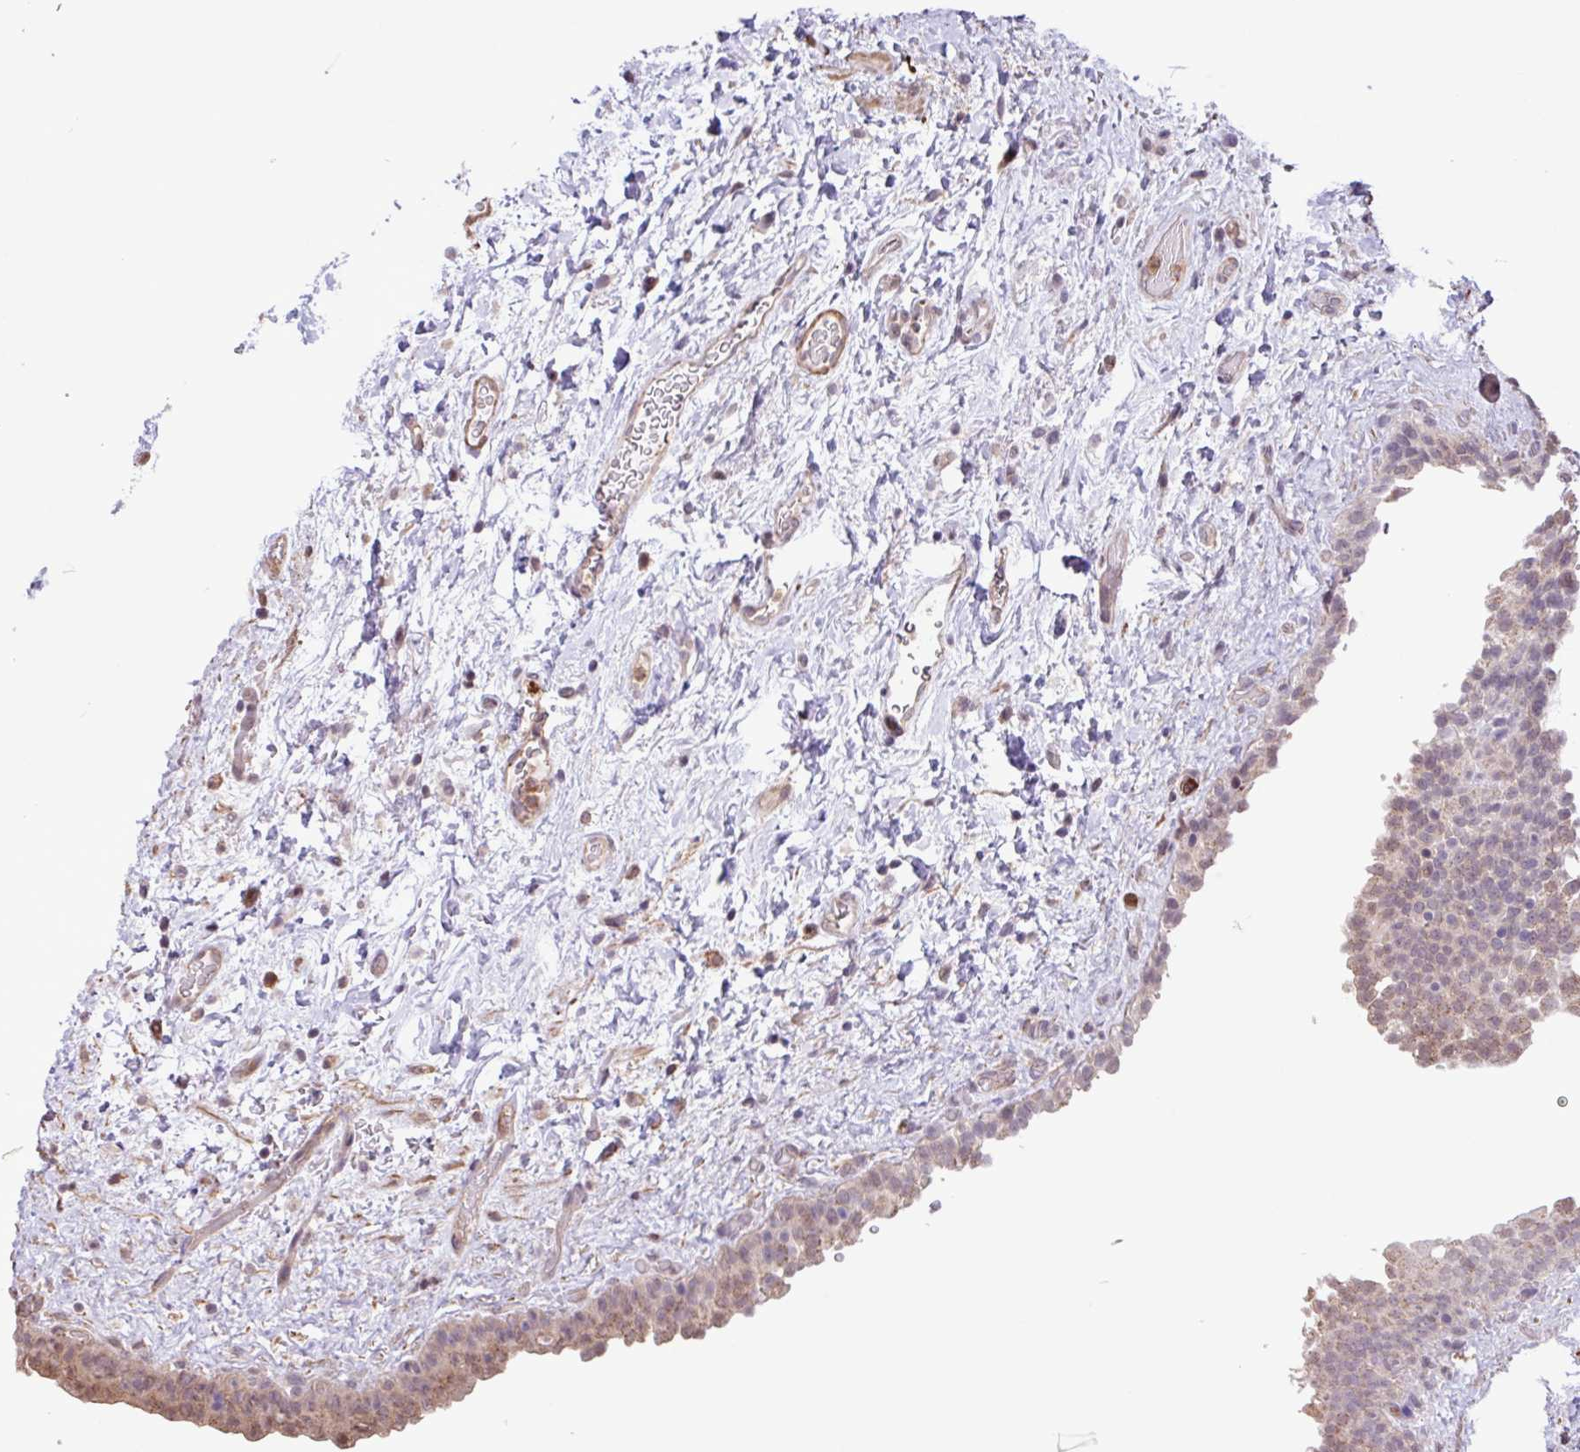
{"staining": {"intensity": "moderate", "quantity": "25%-75%", "location": "cytoplasmic/membranous,nuclear"}, "tissue": "urinary bladder", "cell_type": "Urothelial cells", "image_type": "normal", "snomed": [{"axis": "morphology", "description": "Normal tissue, NOS"}, {"axis": "topography", "description": "Urinary bladder"}], "caption": "The histopathology image demonstrates staining of normal urinary bladder, revealing moderate cytoplasmic/membranous,nuclear protein expression (brown color) within urothelial cells. The protein of interest is stained brown, and the nuclei are stained in blue (DAB IHC with brightfield microscopy, high magnification).", "gene": "CHST11", "patient": {"sex": "male", "age": 69}}